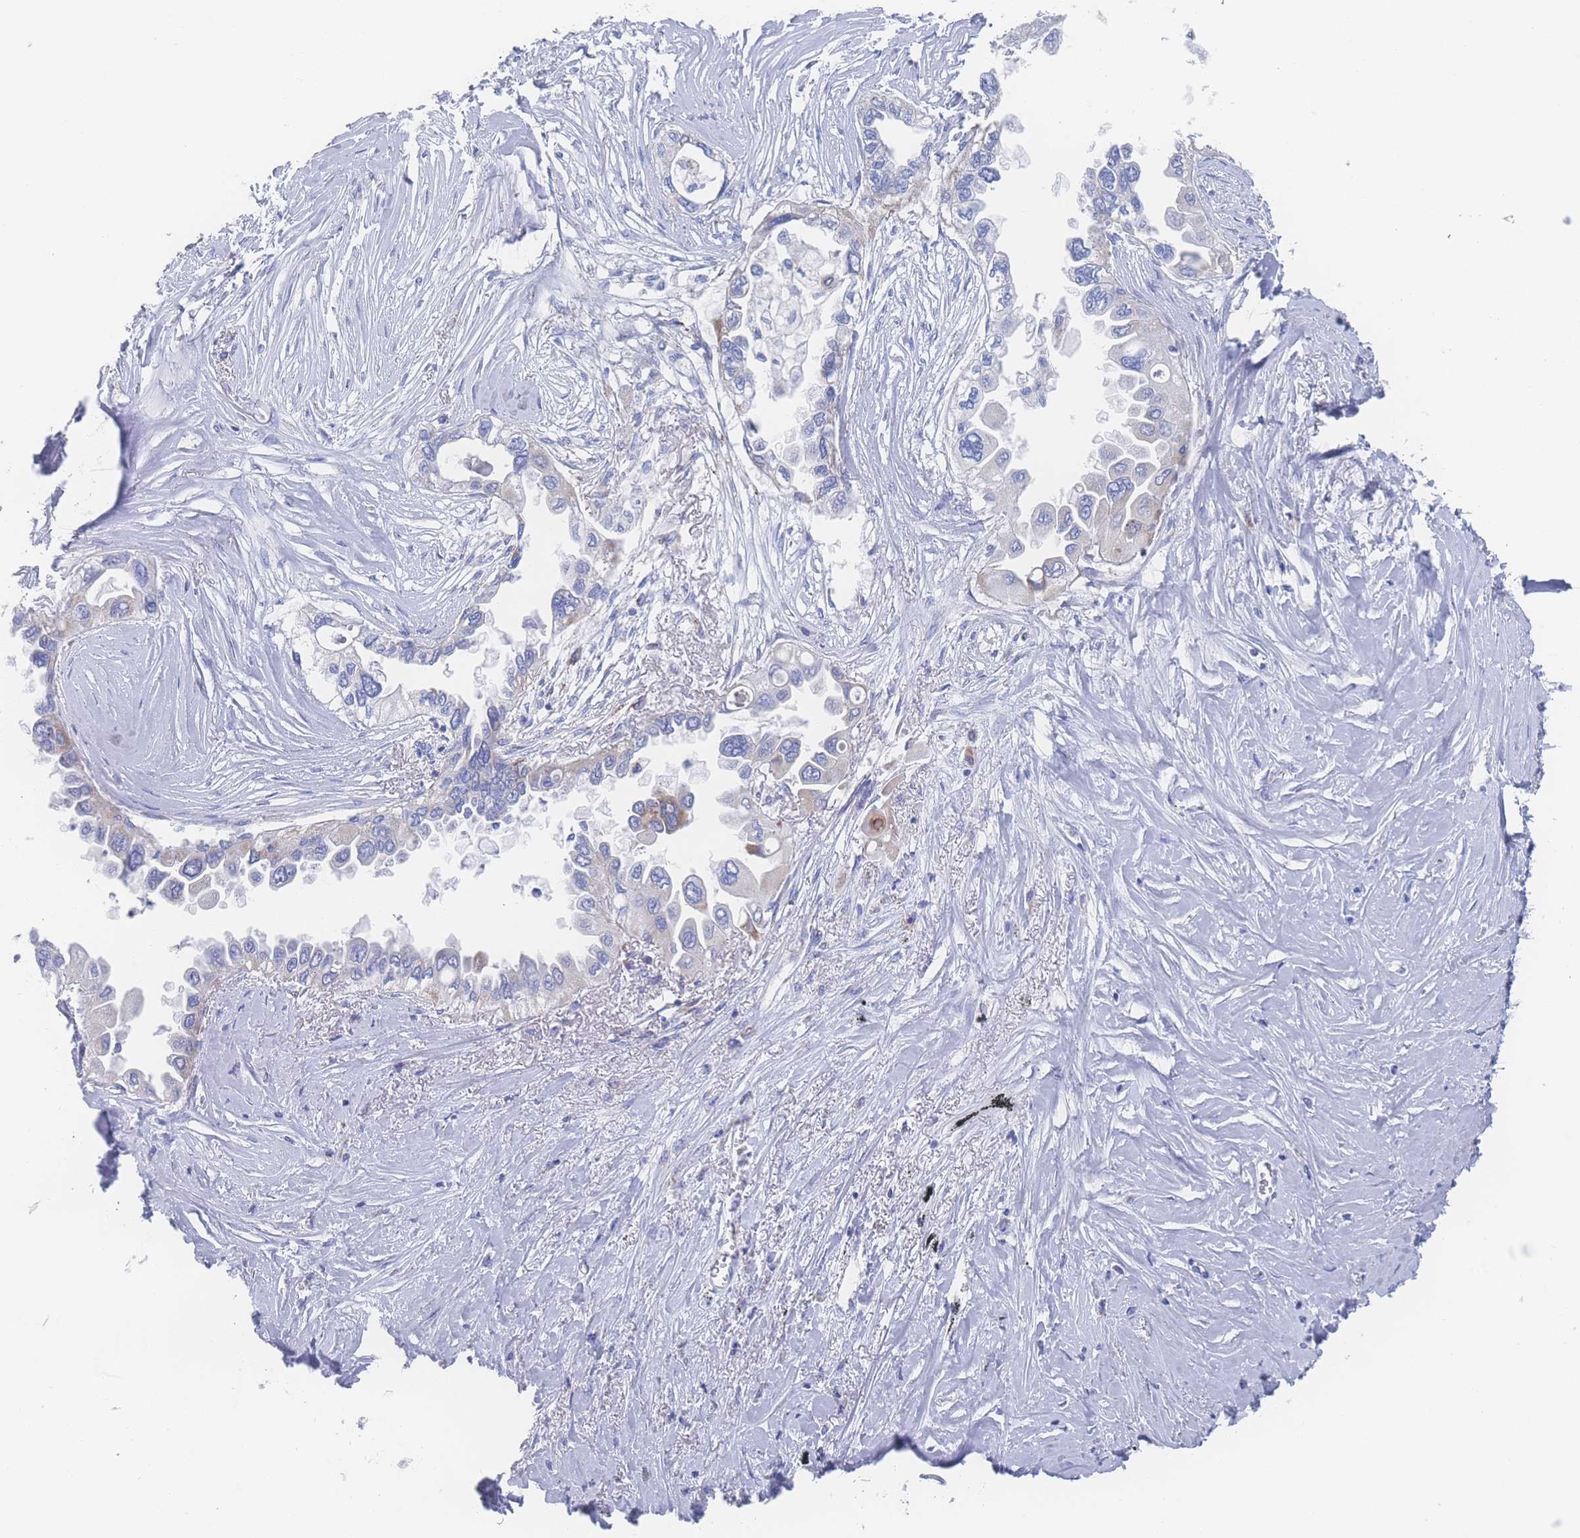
{"staining": {"intensity": "moderate", "quantity": "<25%", "location": "cytoplasmic/membranous"}, "tissue": "lung cancer", "cell_type": "Tumor cells", "image_type": "cancer", "snomed": [{"axis": "morphology", "description": "Adenocarcinoma, NOS"}, {"axis": "topography", "description": "Lung"}], "caption": "This histopathology image demonstrates immunohistochemistry (IHC) staining of lung cancer, with low moderate cytoplasmic/membranous positivity in about <25% of tumor cells.", "gene": "SNPH", "patient": {"sex": "female", "age": 76}}